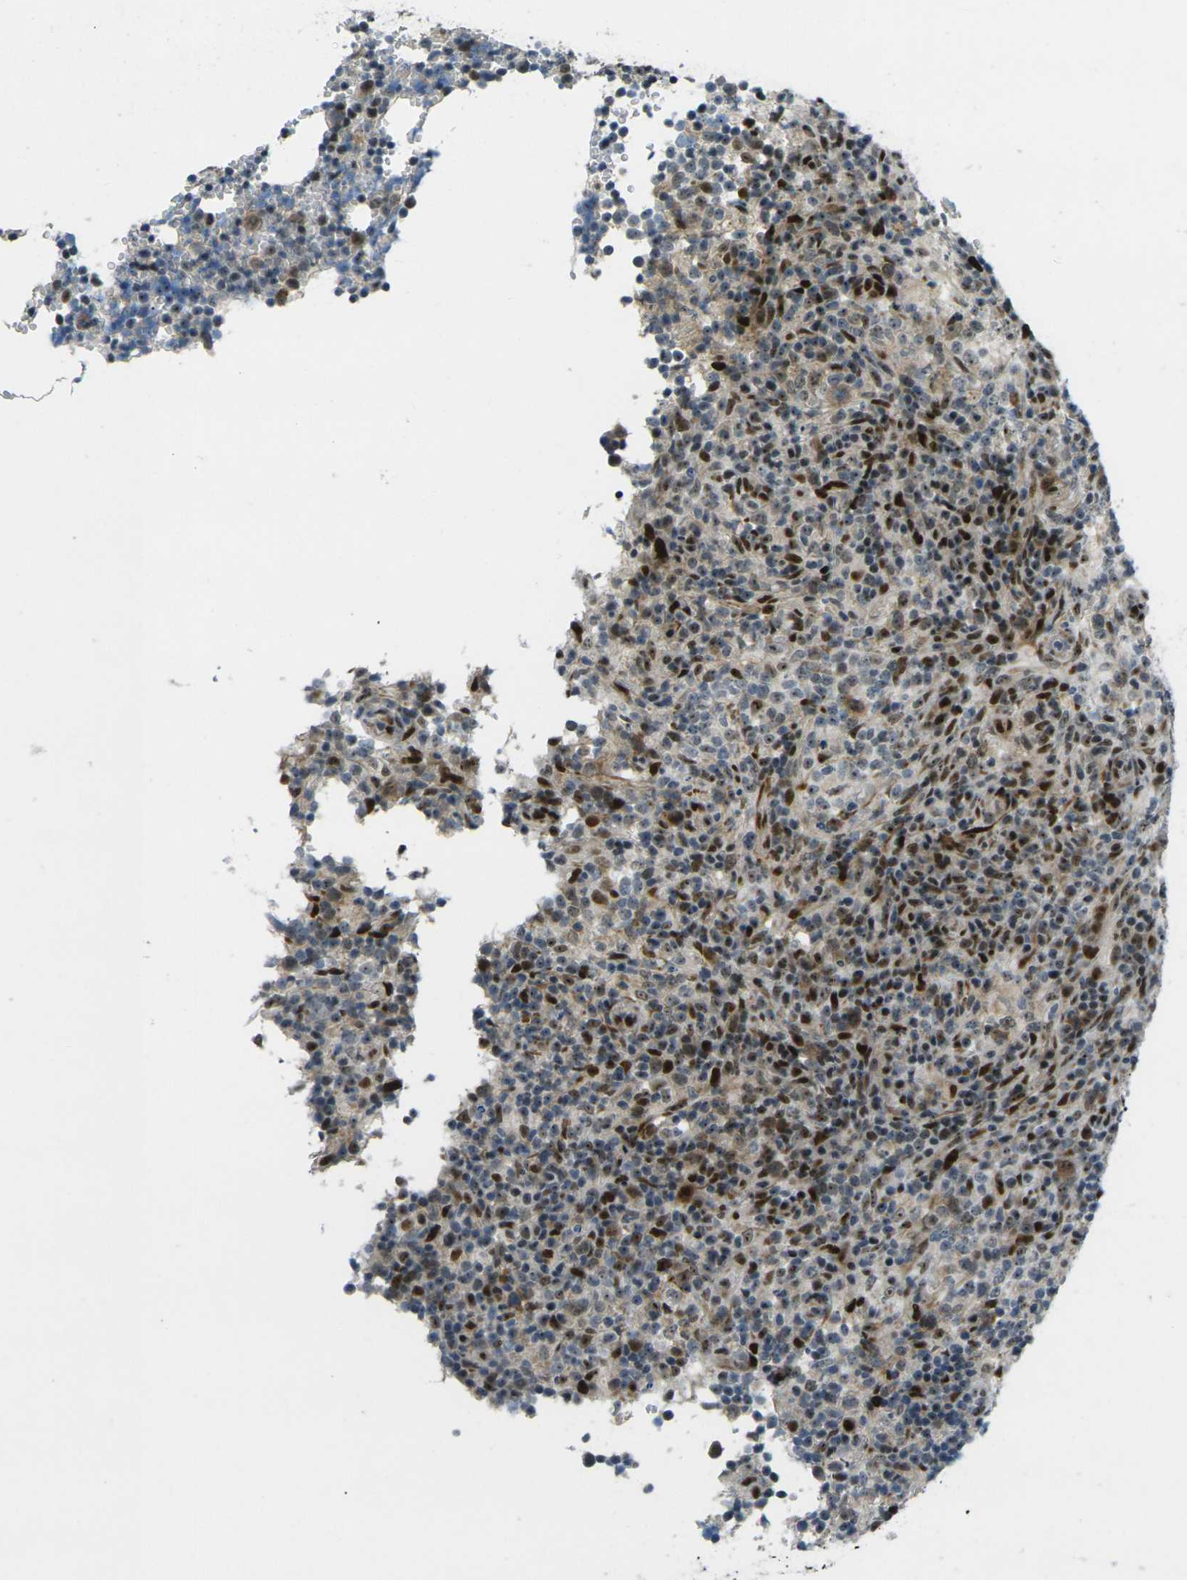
{"staining": {"intensity": "strong", "quantity": ">75%", "location": "nuclear"}, "tissue": "lymphoma", "cell_type": "Tumor cells", "image_type": "cancer", "snomed": [{"axis": "morphology", "description": "Malignant lymphoma, non-Hodgkin's type, High grade"}, {"axis": "topography", "description": "Lymph node"}], "caption": "Tumor cells show high levels of strong nuclear staining in approximately >75% of cells in malignant lymphoma, non-Hodgkin's type (high-grade).", "gene": "UBE2C", "patient": {"sex": "female", "age": 76}}